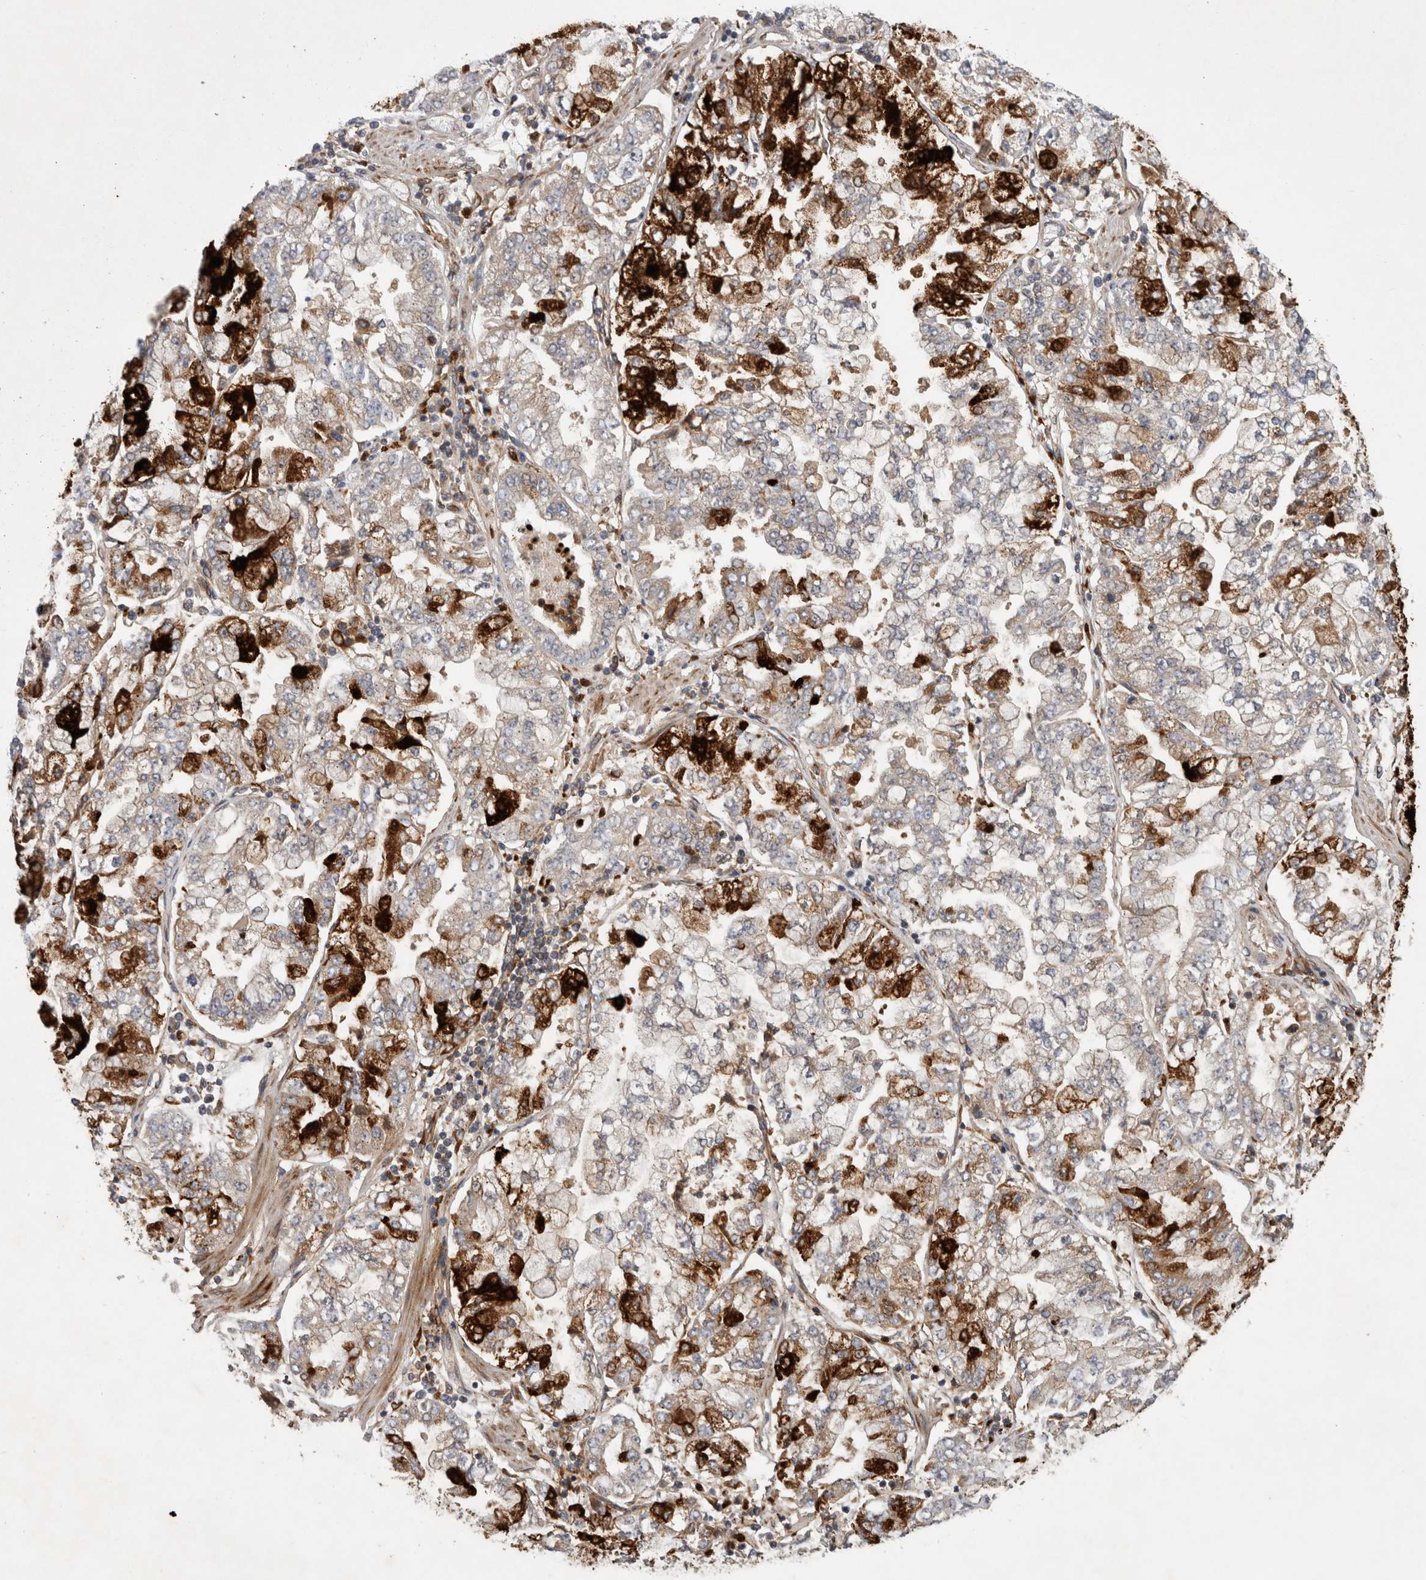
{"staining": {"intensity": "moderate", "quantity": "25%-75%", "location": "cytoplasmic/membranous"}, "tissue": "stomach cancer", "cell_type": "Tumor cells", "image_type": "cancer", "snomed": [{"axis": "morphology", "description": "Adenocarcinoma, NOS"}, {"axis": "topography", "description": "Stomach"}], "caption": "Moderate cytoplasmic/membranous expression is present in approximately 25%-75% of tumor cells in adenocarcinoma (stomach).", "gene": "PDCD2", "patient": {"sex": "male", "age": 76}}